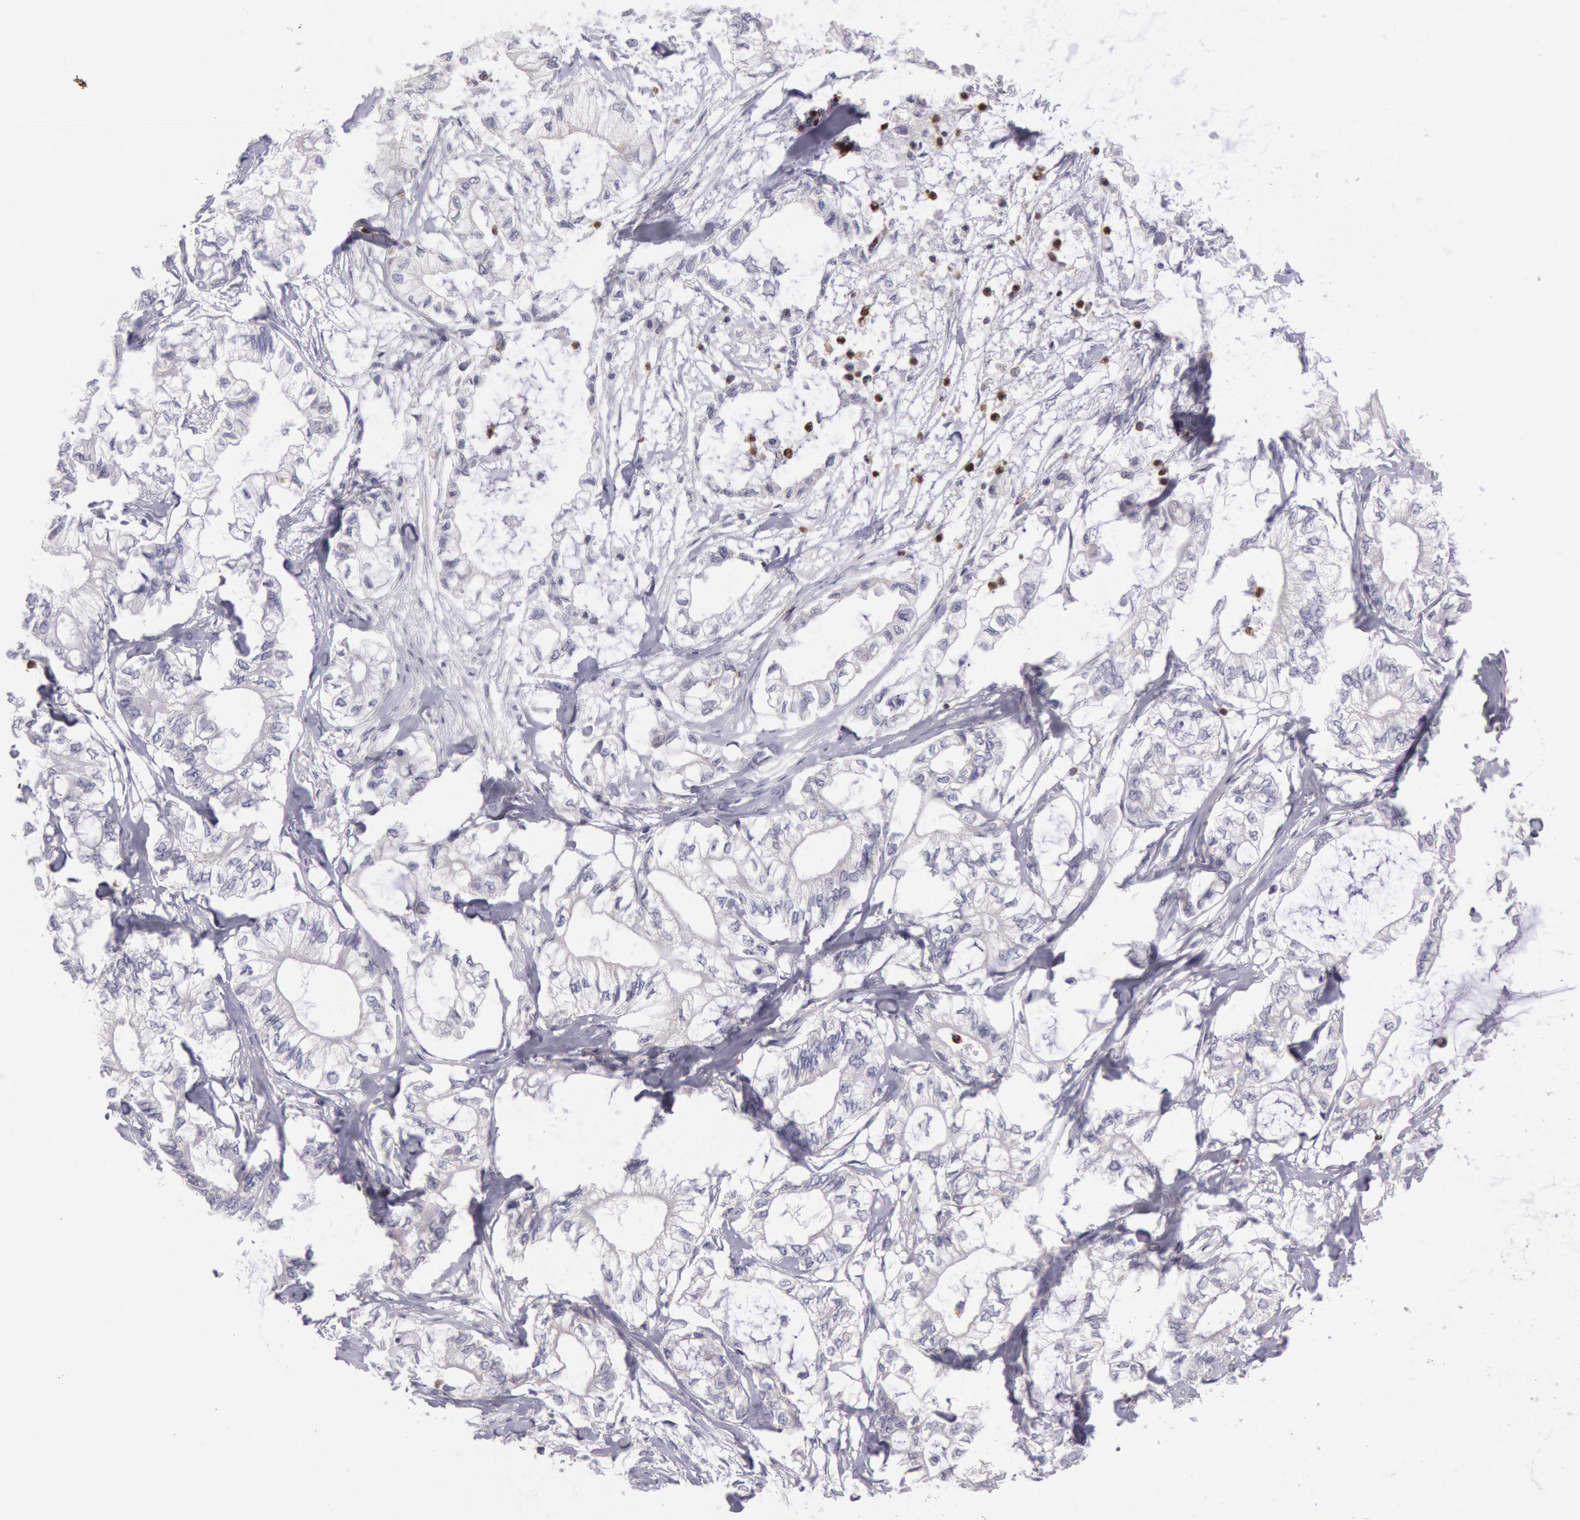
{"staining": {"intensity": "negative", "quantity": "none", "location": "none"}, "tissue": "pancreatic cancer", "cell_type": "Tumor cells", "image_type": "cancer", "snomed": [{"axis": "morphology", "description": "Adenocarcinoma, NOS"}, {"axis": "topography", "description": "Pancreas"}], "caption": "Pancreatic cancer stained for a protein using IHC demonstrates no staining tumor cells.", "gene": "RAB27A", "patient": {"sex": "male", "age": 79}}